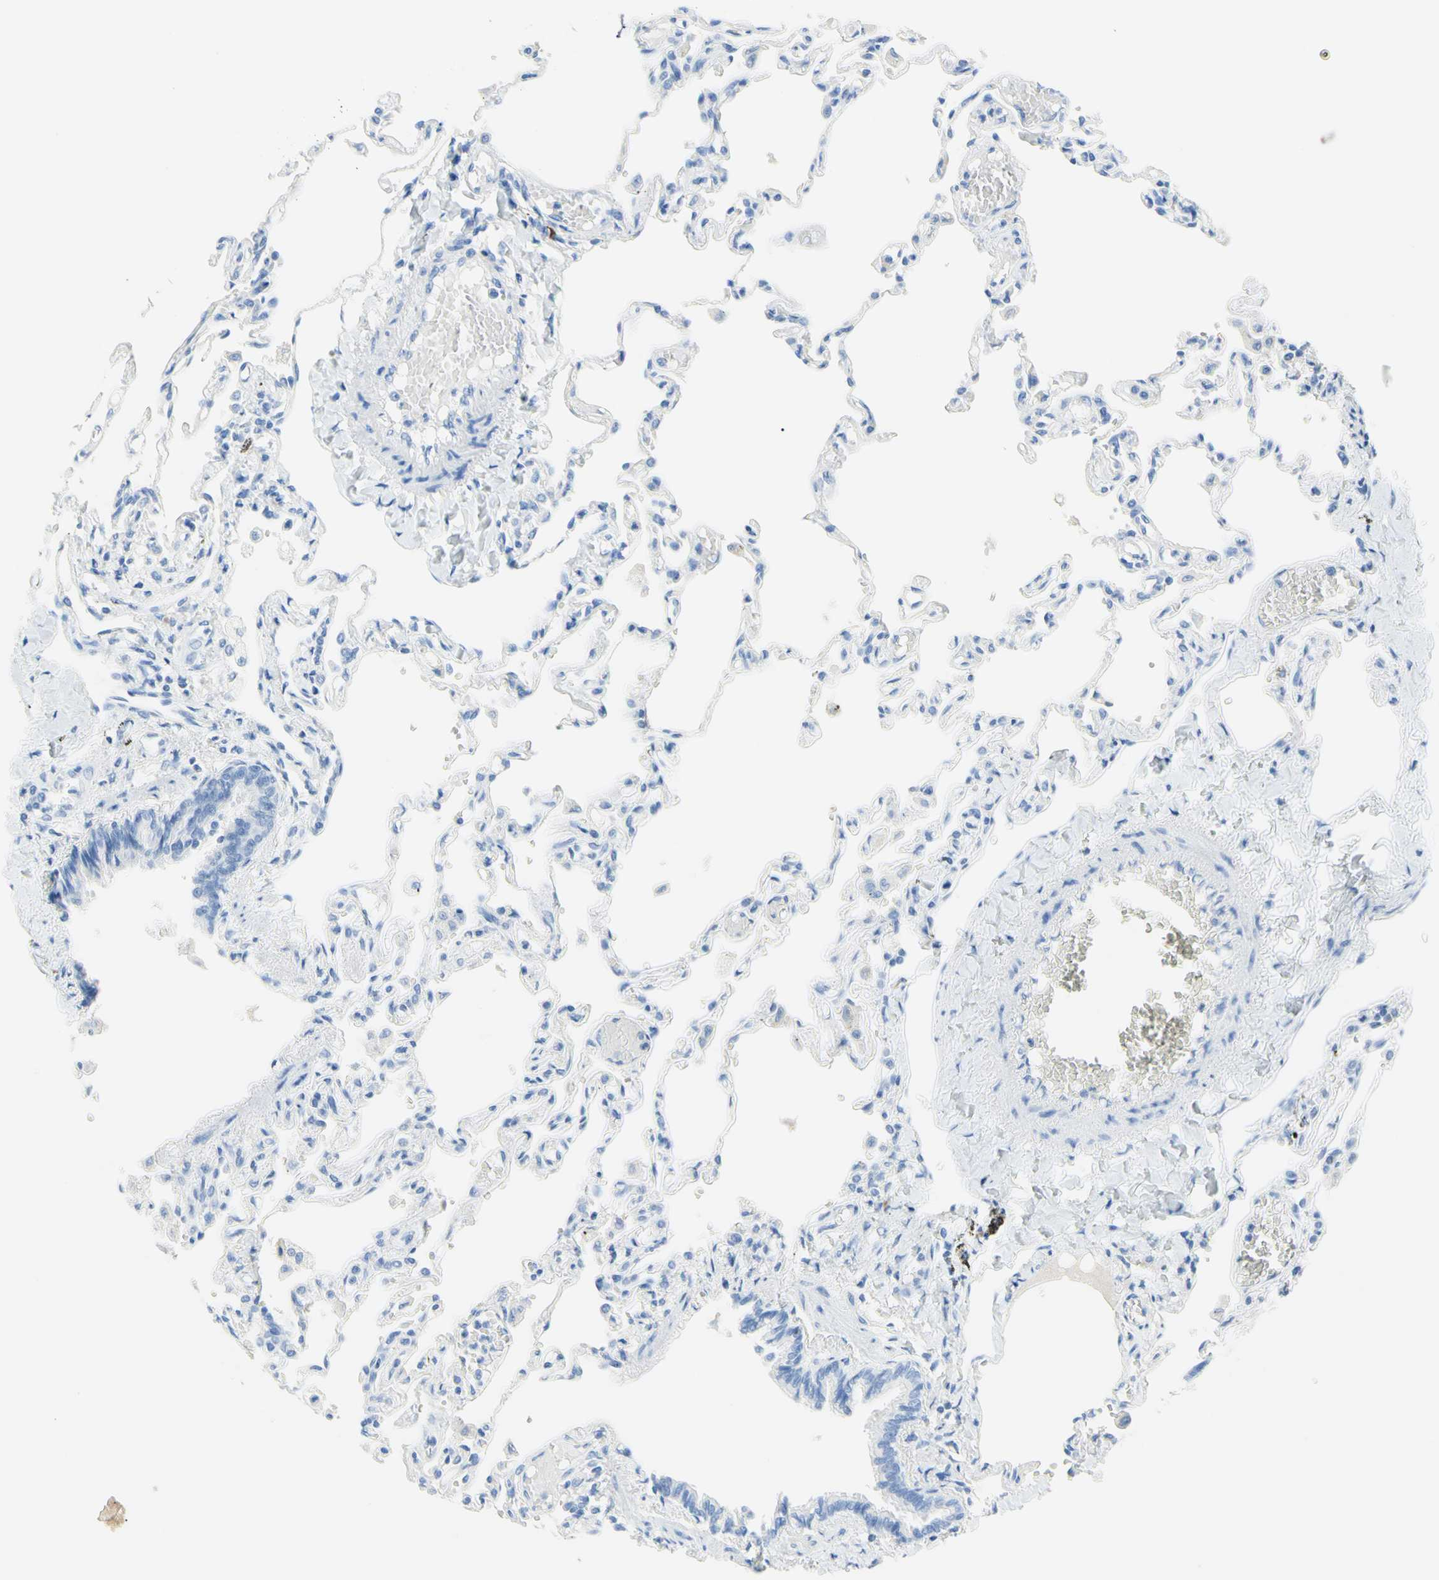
{"staining": {"intensity": "negative", "quantity": "none", "location": "none"}, "tissue": "lung", "cell_type": "Alveolar cells", "image_type": "normal", "snomed": [{"axis": "morphology", "description": "Normal tissue, NOS"}, {"axis": "topography", "description": "Lung"}], "caption": "High magnification brightfield microscopy of unremarkable lung stained with DAB (brown) and counterstained with hematoxylin (blue): alveolar cells show no significant expression.", "gene": "IL6ST", "patient": {"sex": "male", "age": 21}}